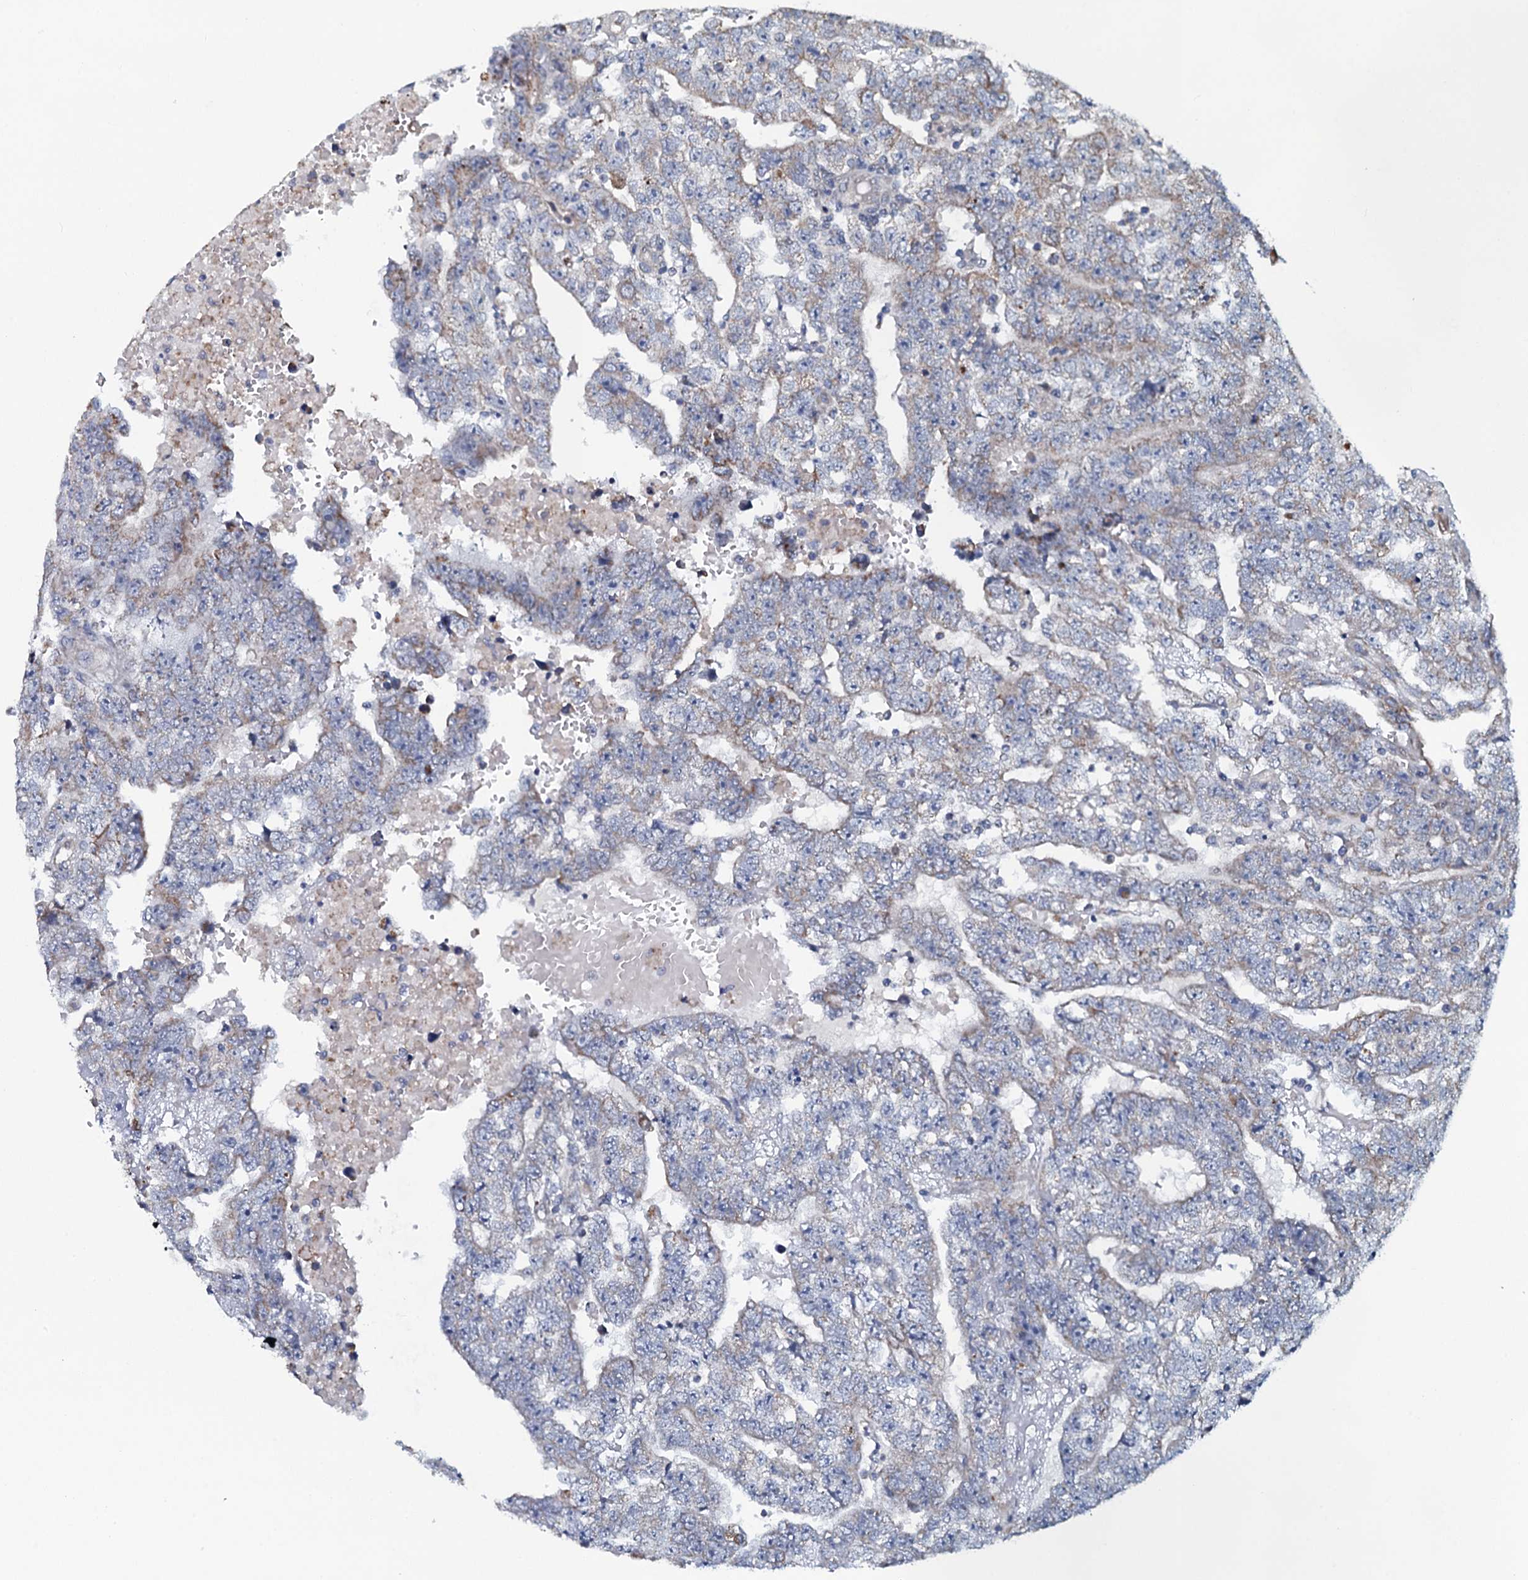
{"staining": {"intensity": "negative", "quantity": "none", "location": "none"}, "tissue": "testis cancer", "cell_type": "Tumor cells", "image_type": "cancer", "snomed": [{"axis": "morphology", "description": "Carcinoma, Embryonal, NOS"}, {"axis": "topography", "description": "Testis"}], "caption": "Immunohistochemical staining of human testis cancer (embryonal carcinoma) reveals no significant positivity in tumor cells.", "gene": "KCTD4", "patient": {"sex": "male", "age": 25}}